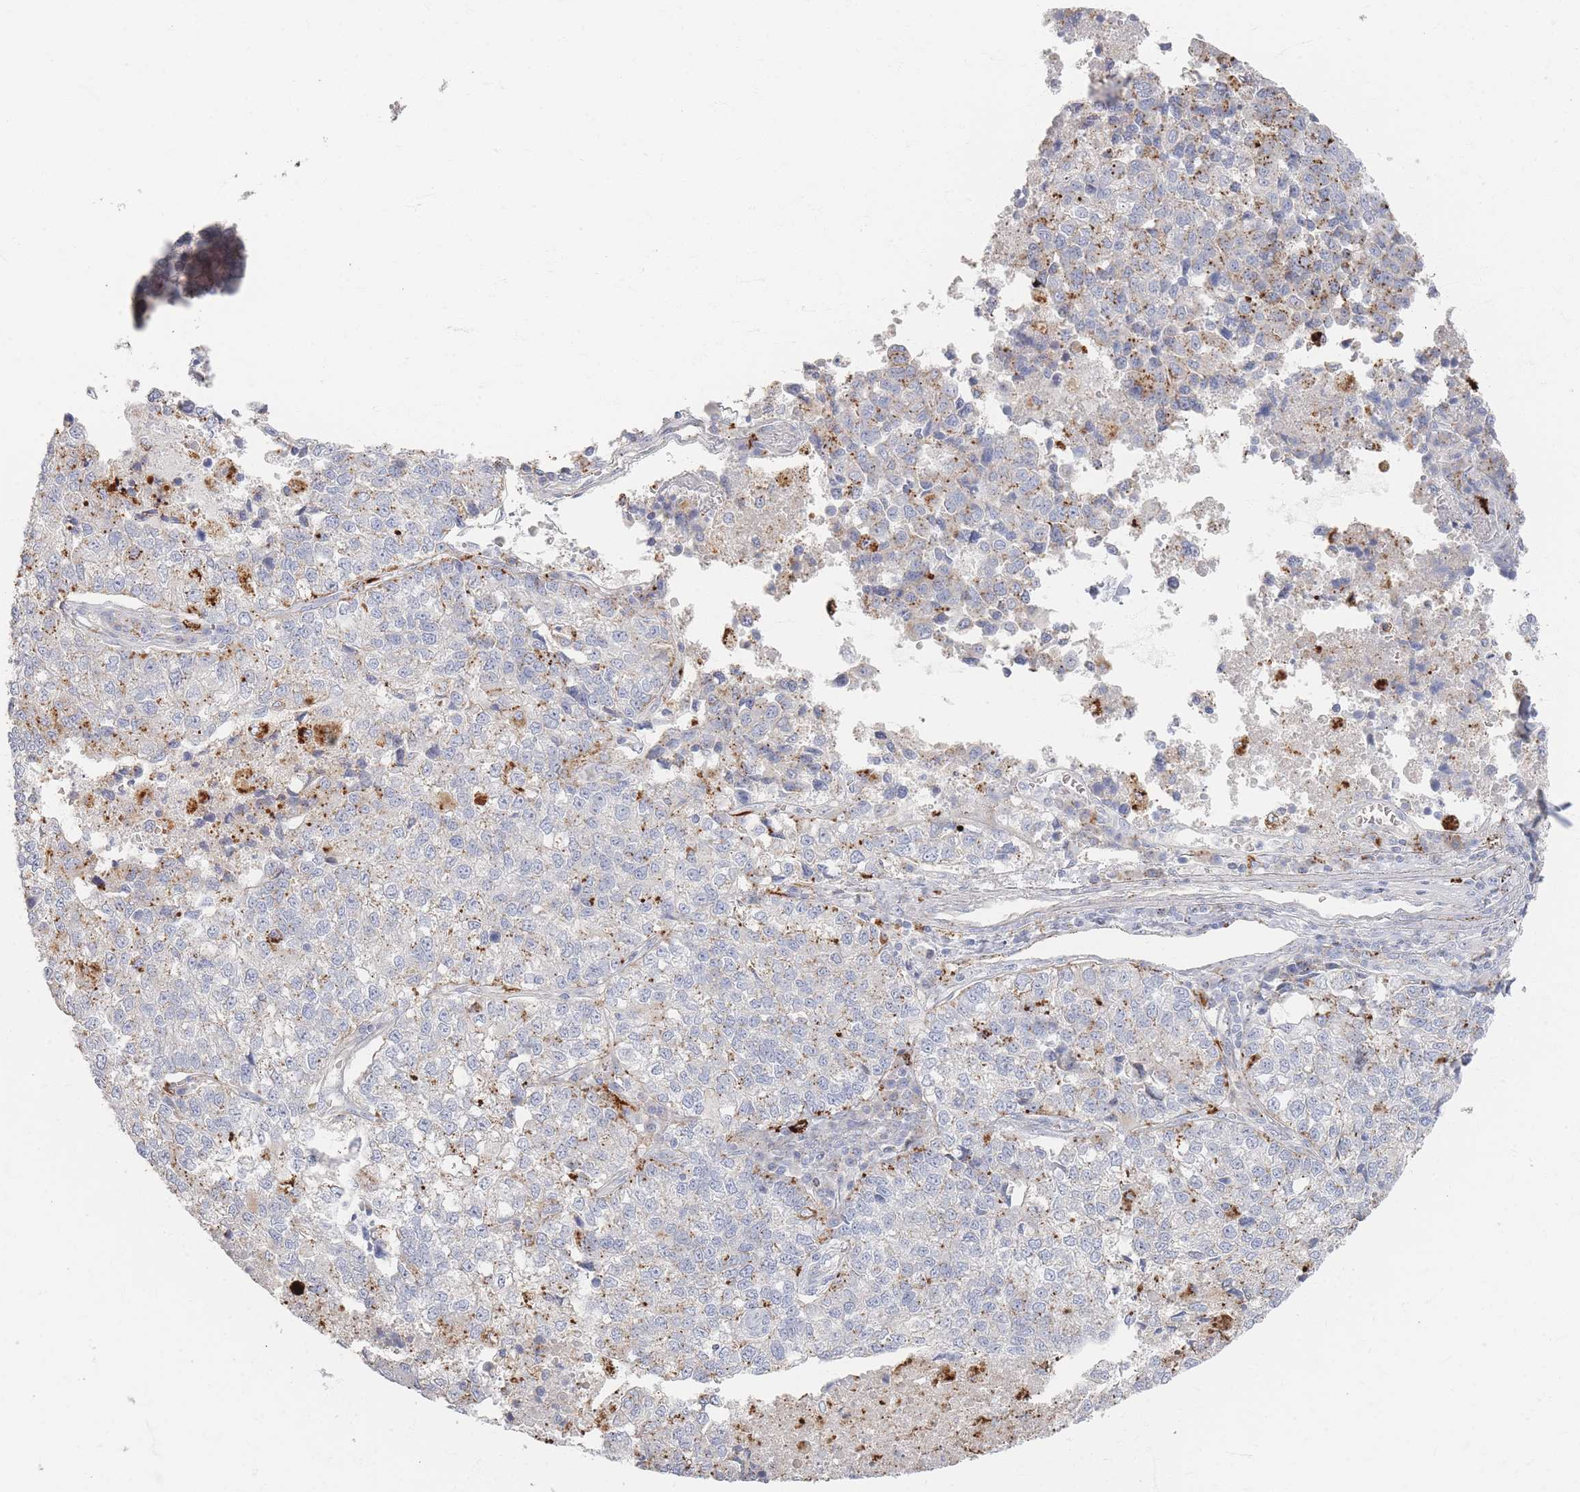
{"staining": {"intensity": "moderate", "quantity": "25%-75%", "location": "cytoplasmic/membranous"}, "tissue": "lung cancer", "cell_type": "Tumor cells", "image_type": "cancer", "snomed": [{"axis": "morphology", "description": "Adenocarcinoma, NOS"}, {"axis": "topography", "description": "Lung"}], "caption": "A high-resolution photomicrograph shows immunohistochemistry staining of adenocarcinoma (lung), which shows moderate cytoplasmic/membranous expression in approximately 25%-75% of tumor cells.", "gene": "SLC2A11", "patient": {"sex": "male", "age": 49}}